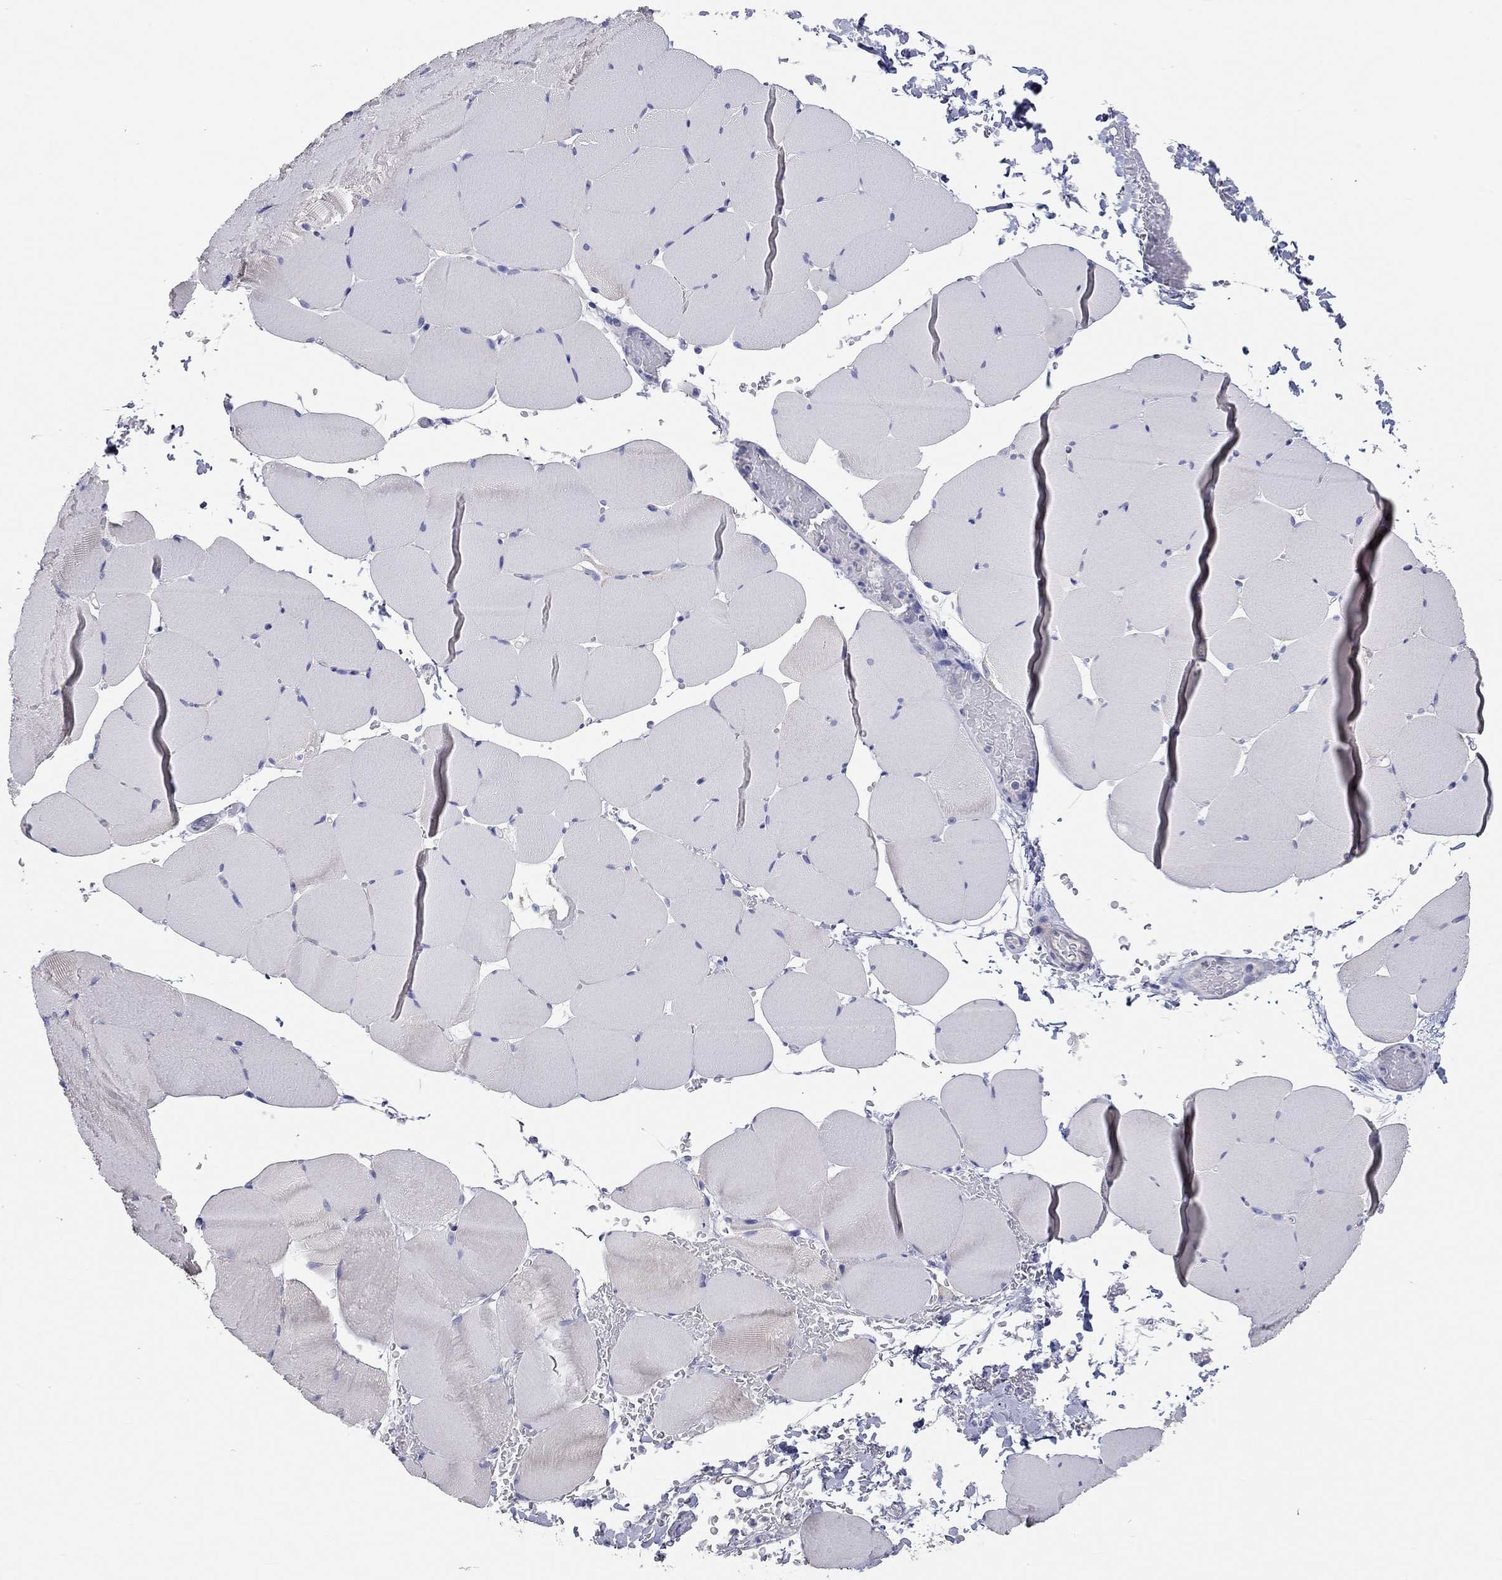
{"staining": {"intensity": "negative", "quantity": "none", "location": "none"}, "tissue": "skeletal muscle", "cell_type": "Myocytes", "image_type": "normal", "snomed": [{"axis": "morphology", "description": "Normal tissue, NOS"}, {"axis": "topography", "description": "Skeletal muscle"}], "caption": "This is an immunohistochemistry (IHC) histopathology image of normal human skeletal muscle. There is no positivity in myocytes.", "gene": "RCAN1", "patient": {"sex": "female", "age": 37}}